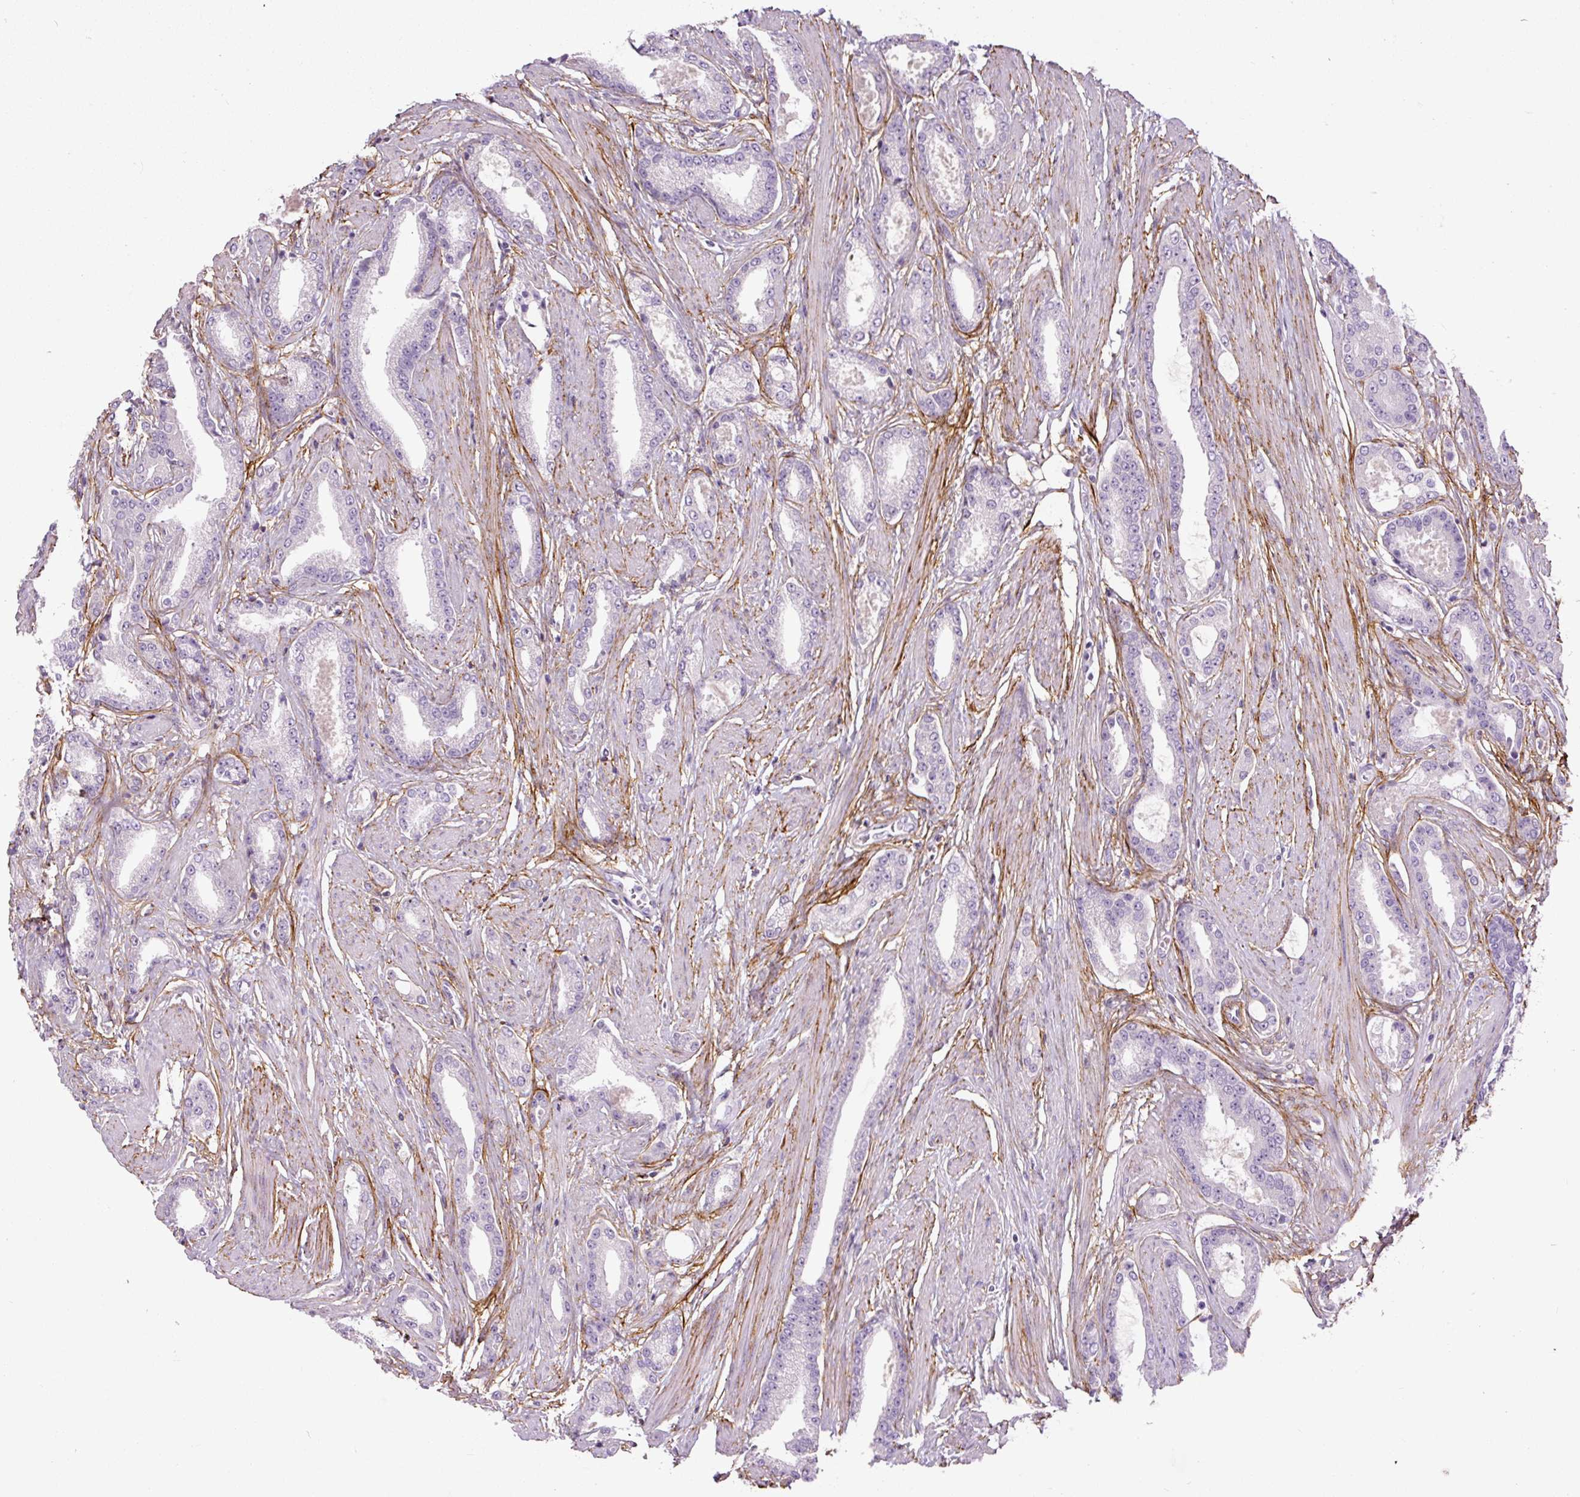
{"staining": {"intensity": "negative", "quantity": "none", "location": "none"}, "tissue": "prostate cancer", "cell_type": "Tumor cells", "image_type": "cancer", "snomed": [{"axis": "morphology", "description": "Adenocarcinoma, Low grade"}, {"axis": "topography", "description": "Prostate"}], "caption": "Tumor cells show no significant protein positivity in adenocarcinoma (low-grade) (prostate). Nuclei are stained in blue.", "gene": "FBN1", "patient": {"sex": "male", "age": 42}}